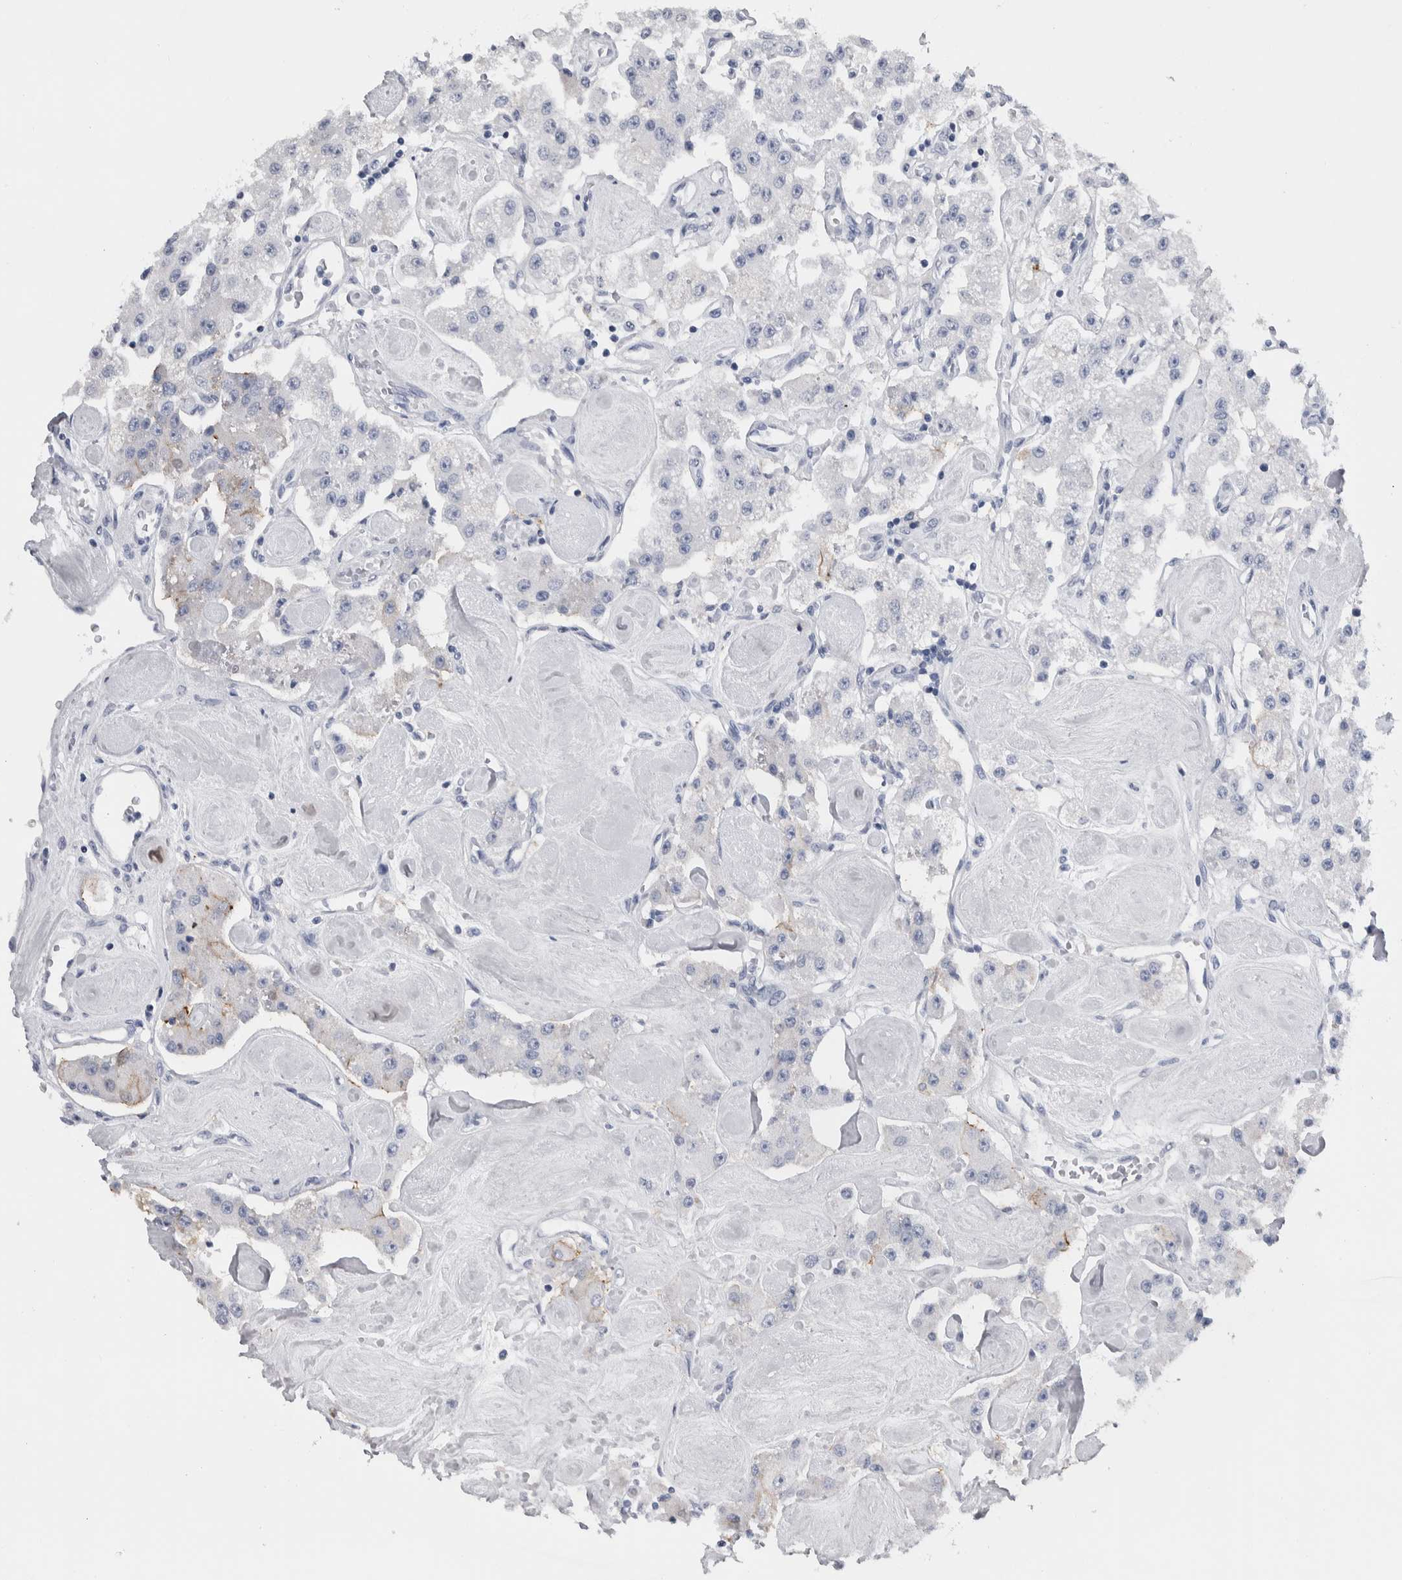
{"staining": {"intensity": "negative", "quantity": "none", "location": "none"}, "tissue": "carcinoid", "cell_type": "Tumor cells", "image_type": "cancer", "snomed": [{"axis": "morphology", "description": "Carcinoid, malignant, NOS"}, {"axis": "topography", "description": "Pancreas"}], "caption": "The photomicrograph demonstrates no significant positivity in tumor cells of carcinoid (malignant). (Immunohistochemistry (ihc), brightfield microscopy, high magnification).", "gene": "CDH17", "patient": {"sex": "male", "age": 41}}